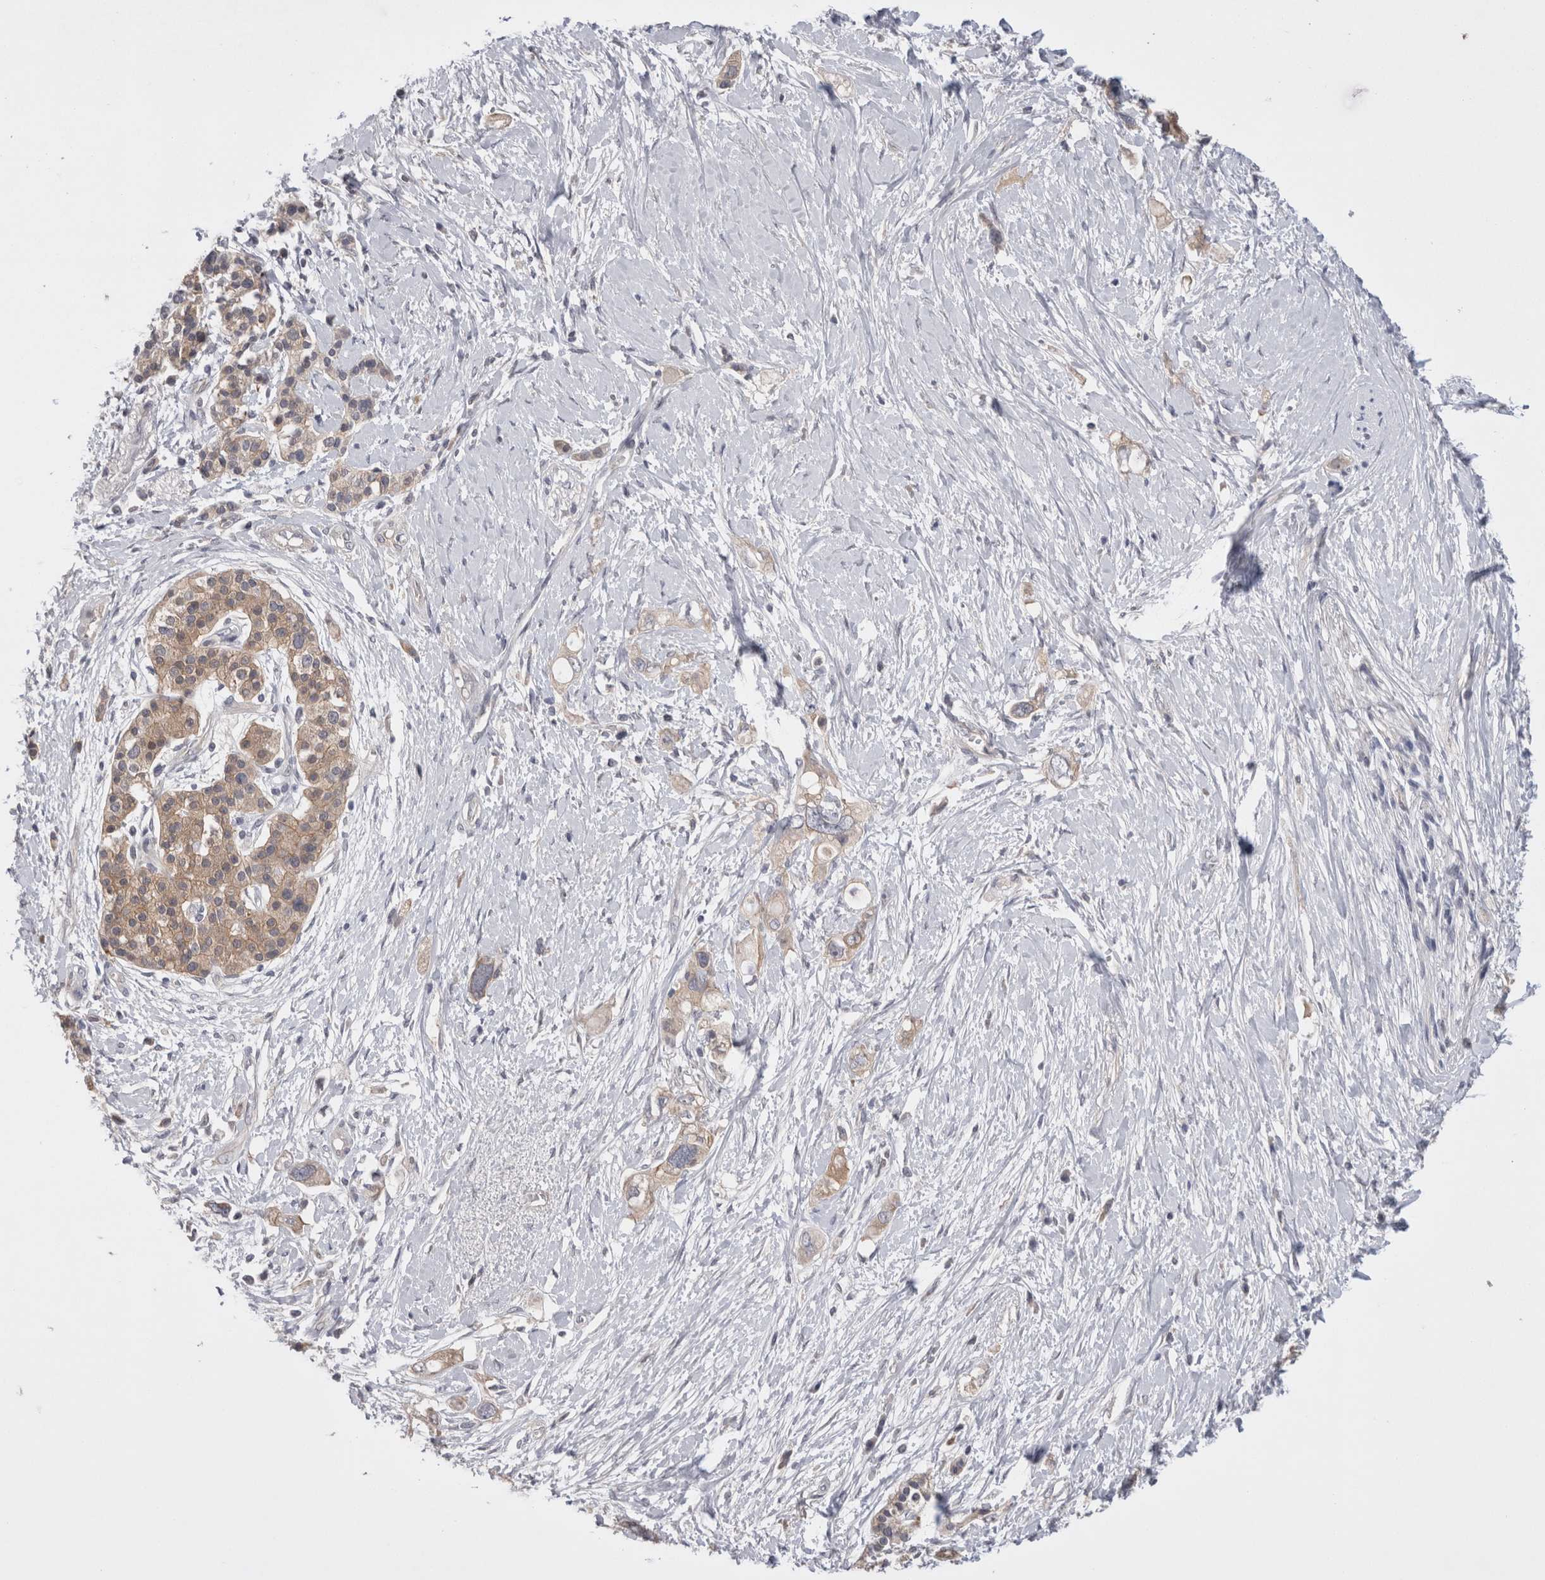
{"staining": {"intensity": "weak", "quantity": ">75%", "location": "cytoplasmic/membranous"}, "tissue": "pancreatic cancer", "cell_type": "Tumor cells", "image_type": "cancer", "snomed": [{"axis": "morphology", "description": "Adenocarcinoma, NOS"}, {"axis": "topography", "description": "Pancreas"}], "caption": "The histopathology image demonstrates staining of pancreatic cancer, revealing weak cytoplasmic/membranous protein positivity (brown color) within tumor cells.", "gene": "OTOR", "patient": {"sex": "female", "age": 56}}